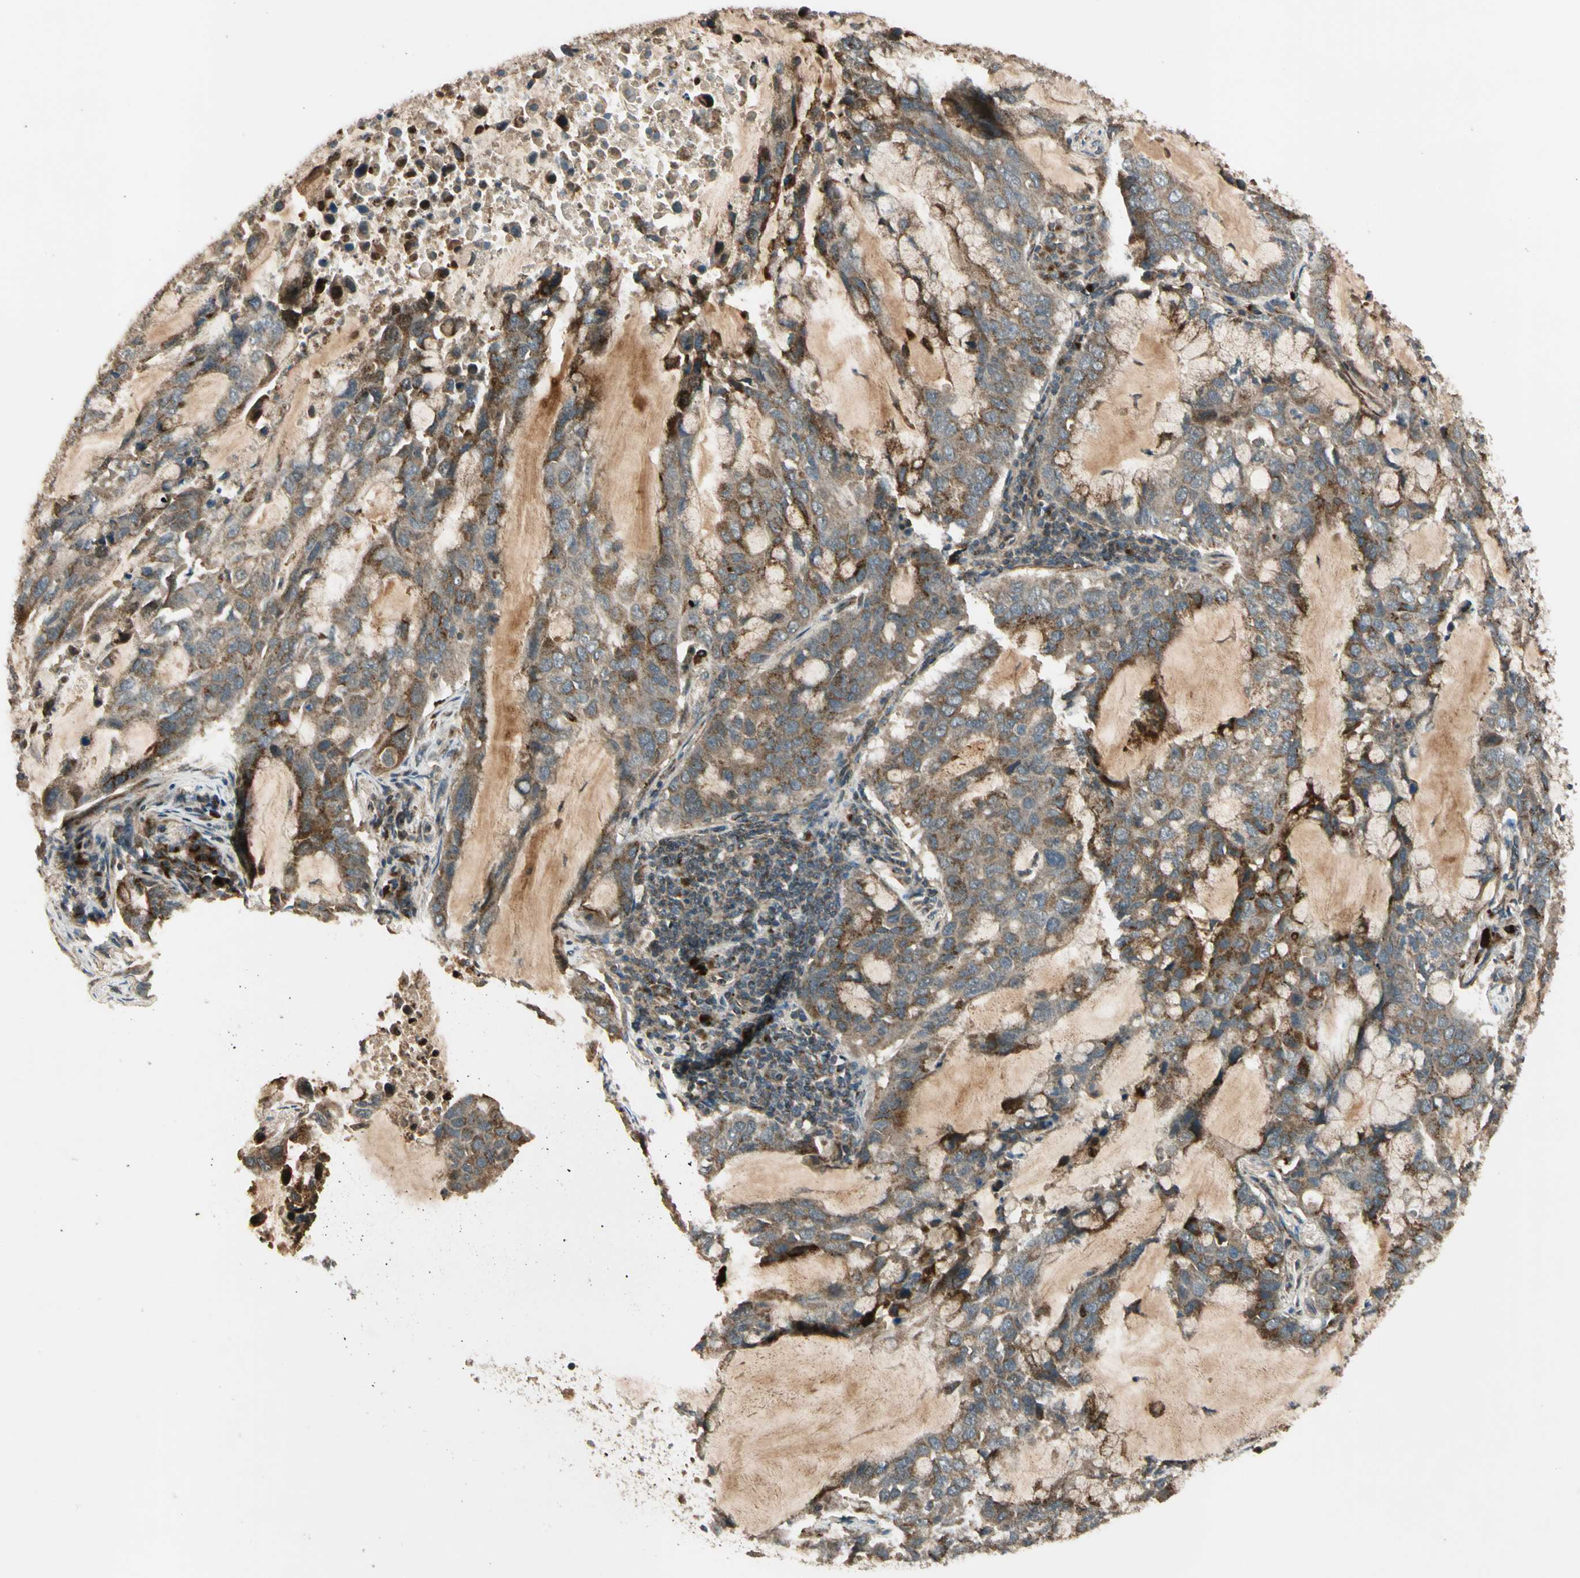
{"staining": {"intensity": "moderate", "quantity": ">75%", "location": "cytoplasmic/membranous"}, "tissue": "lung cancer", "cell_type": "Tumor cells", "image_type": "cancer", "snomed": [{"axis": "morphology", "description": "Adenocarcinoma, NOS"}, {"axis": "topography", "description": "Lung"}], "caption": "This is an image of immunohistochemistry staining of lung cancer (adenocarcinoma), which shows moderate expression in the cytoplasmic/membranous of tumor cells.", "gene": "GCK", "patient": {"sex": "male", "age": 64}}